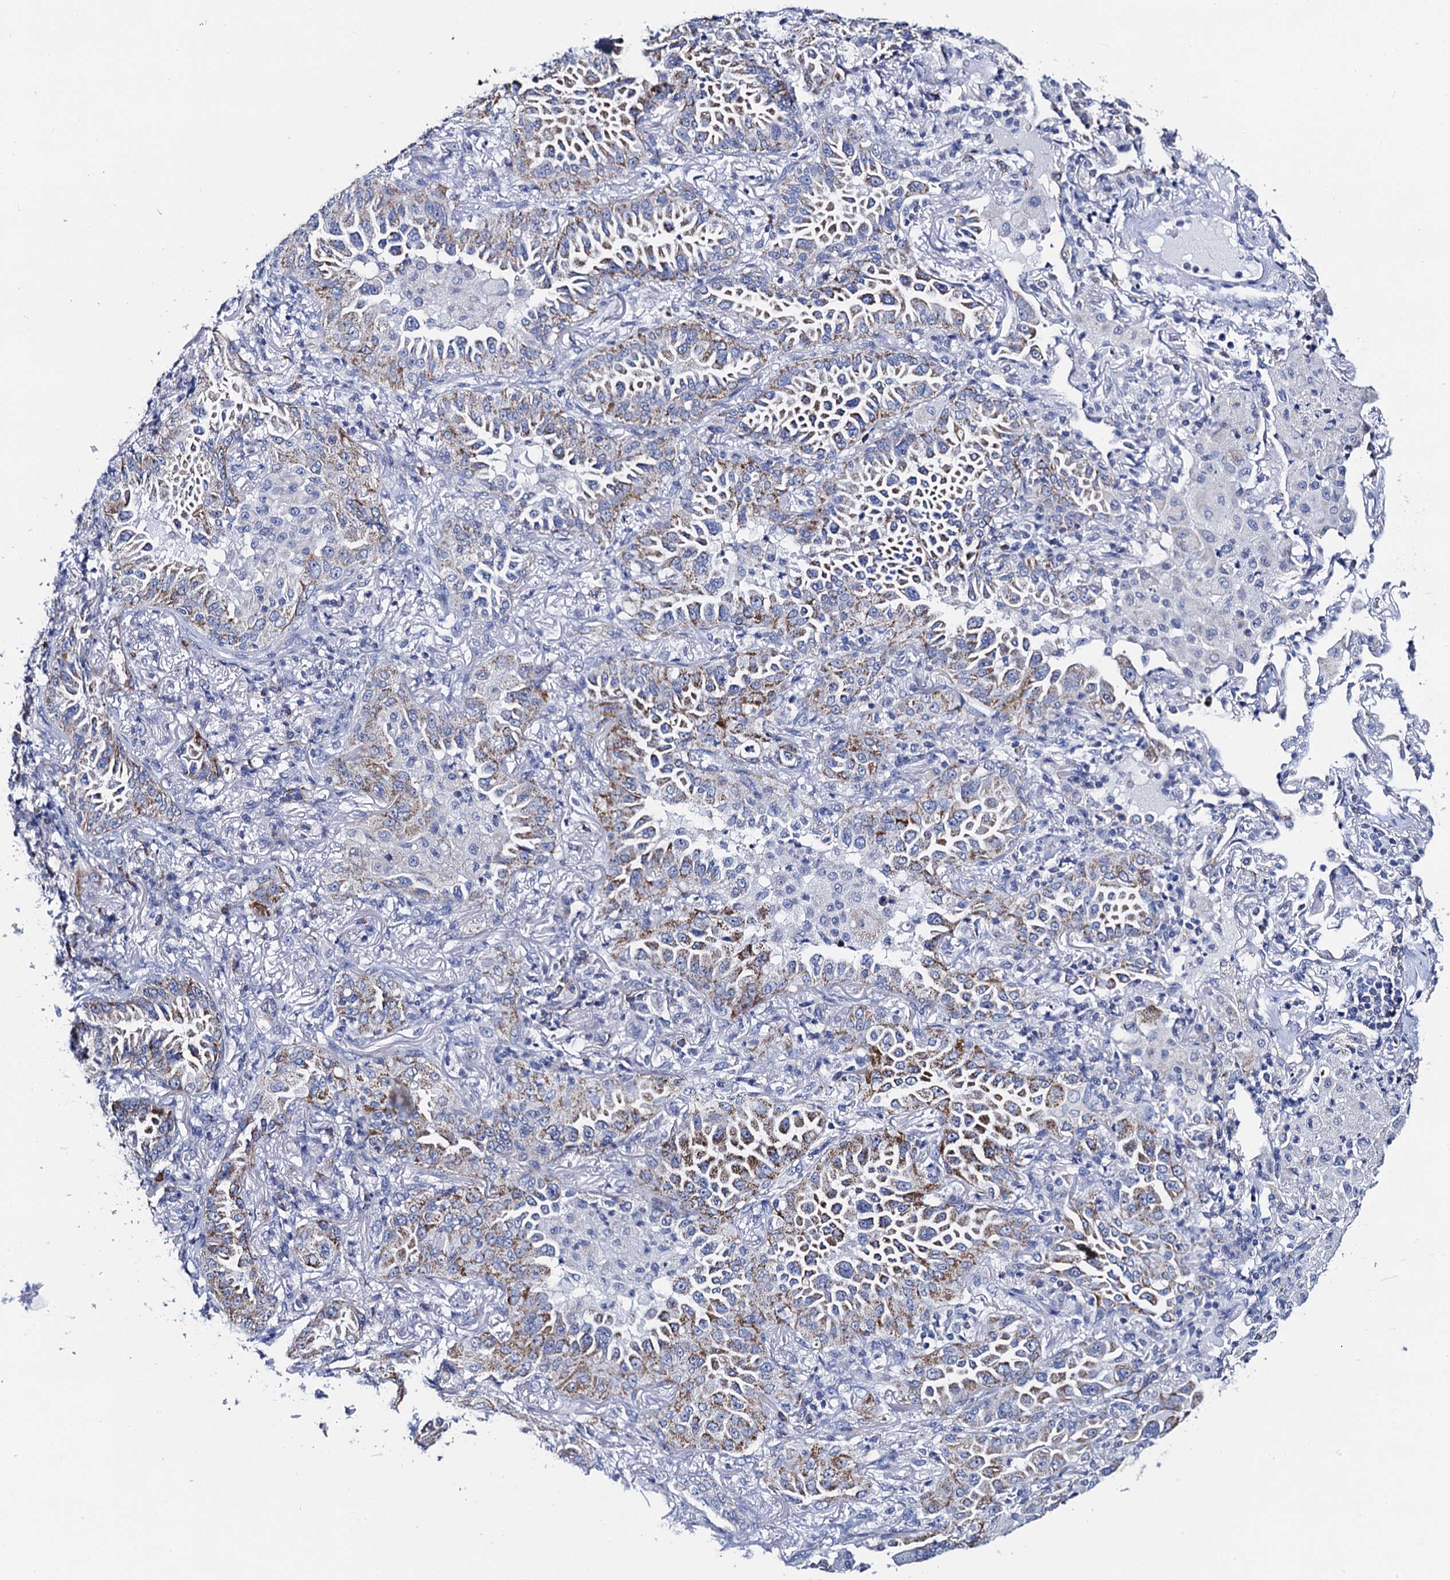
{"staining": {"intensity": "moderate", "quantity": "25%-75%", "location": "cytoplasmic/membranous"}, "tissue": "lung cancer", "cell_type": "Tumor cells", "image_type": "cancer", "snomed": [{"axis": "morphology", "description": "Adenocarcinoma, NOS"}, {"axis": "topography", "description": "Lung"}], "caption": "Human lung cancer (adenocarcinoma) stained with a brown dye demonstrates moderate cytoplasmic/membranous positive expression in about 25%-75% of tumor cells.", "gene": "ACADSB", "patient": {"sex": "female", "age": 69}}